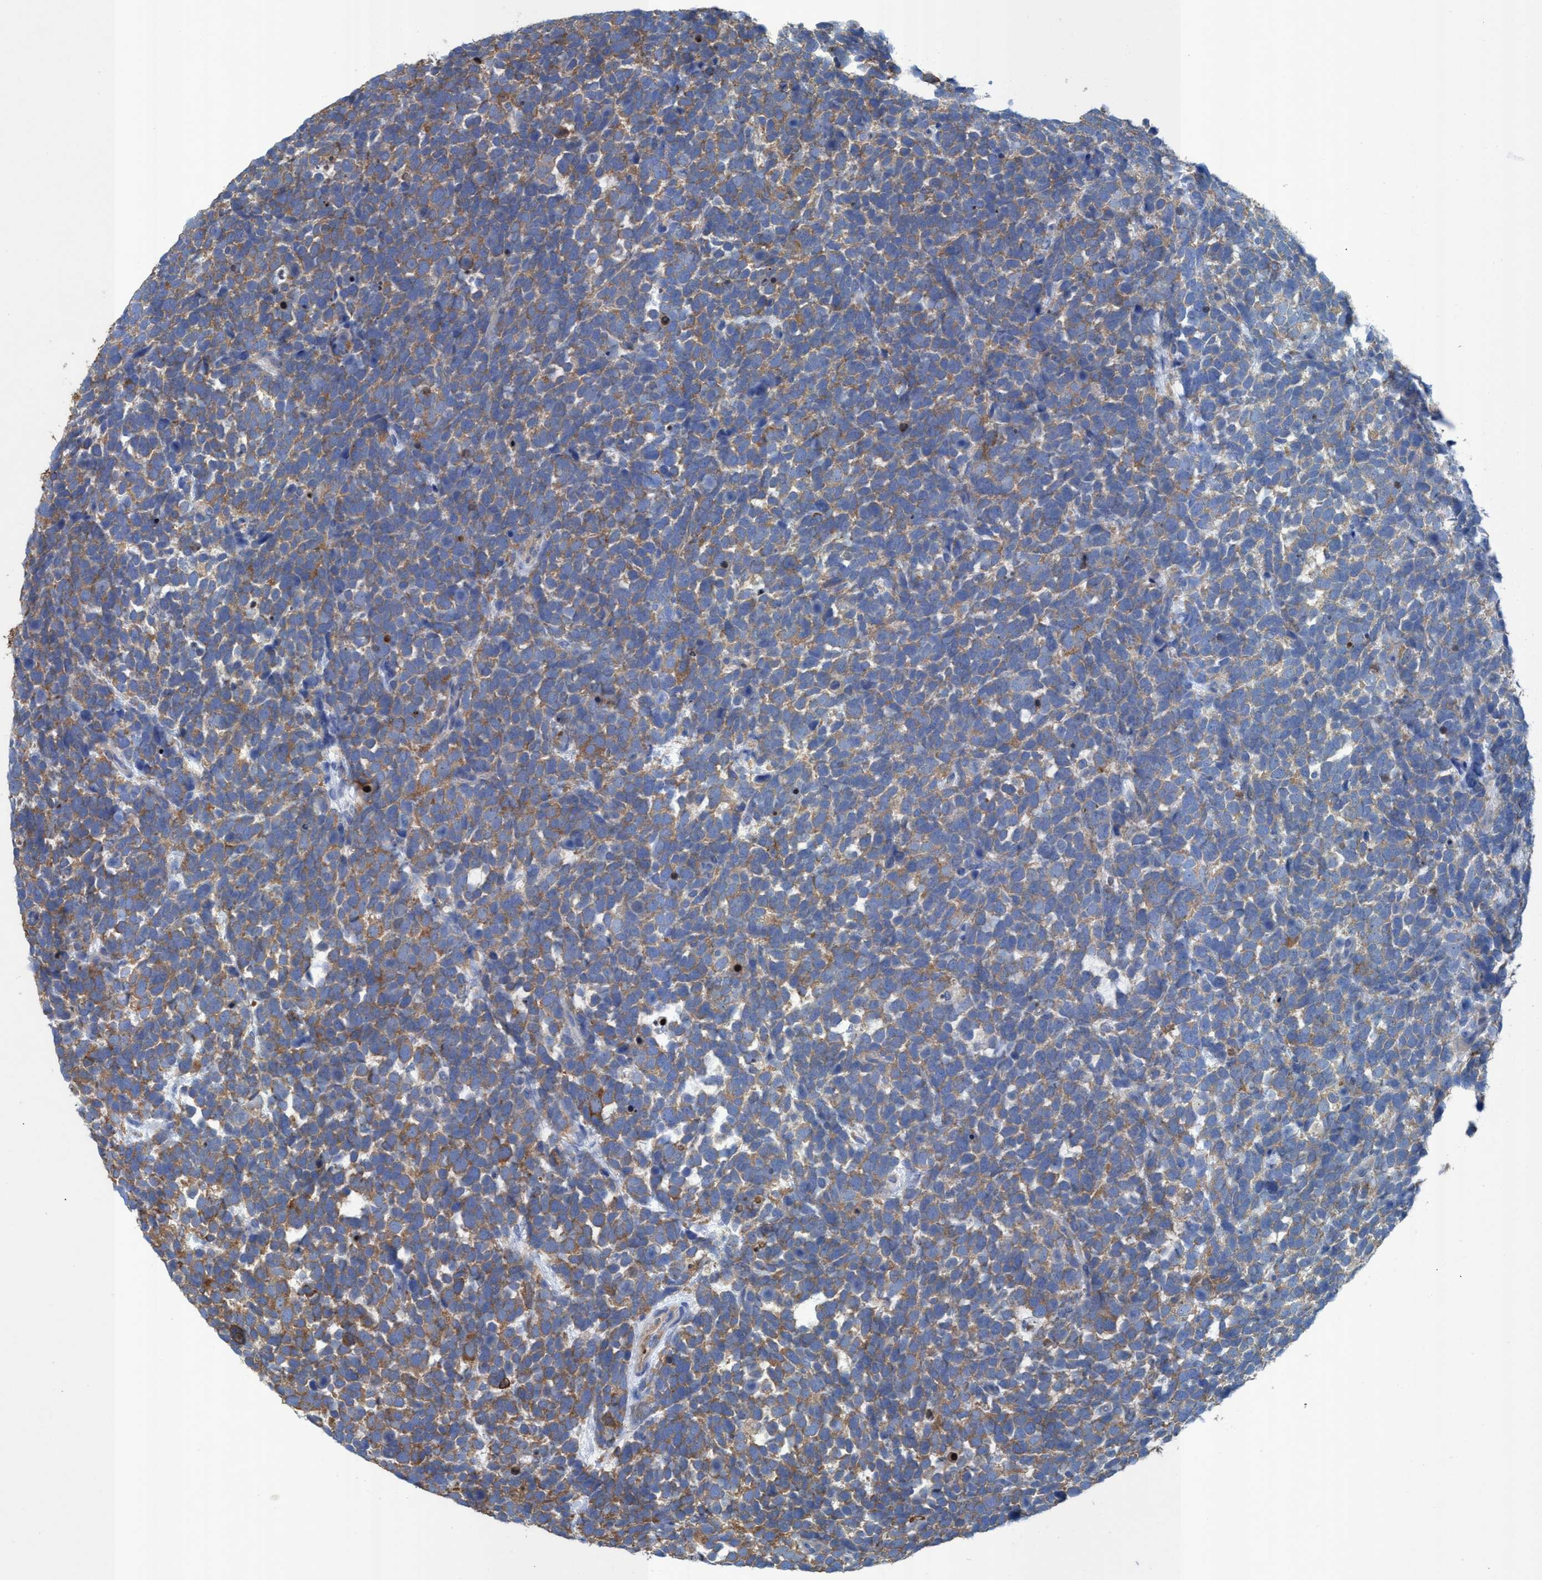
{"staining": {"intensity": "moderate", "quantity": ">75%", "location": "cytoplasmic/membranous"}, "tissue": "urothelial cancer", "cell_type": "Tumor cells", "image_type": "cancer", "snomed": [{"axis": "morphology", "description": "Urothelial carcinoma, High grade"}, {"axis": "topography", "description": "Urinary bladder"}], "caption": "An IHC photomicrograph of neoplastic tissue is shown. Protein staining in brown labels moderate cytoplasmic/membranous positivity in high-grade urothelial carcinoma within tumor cells.", "gene": "EZR", "patient": {"sex": "female", "age": 82}}